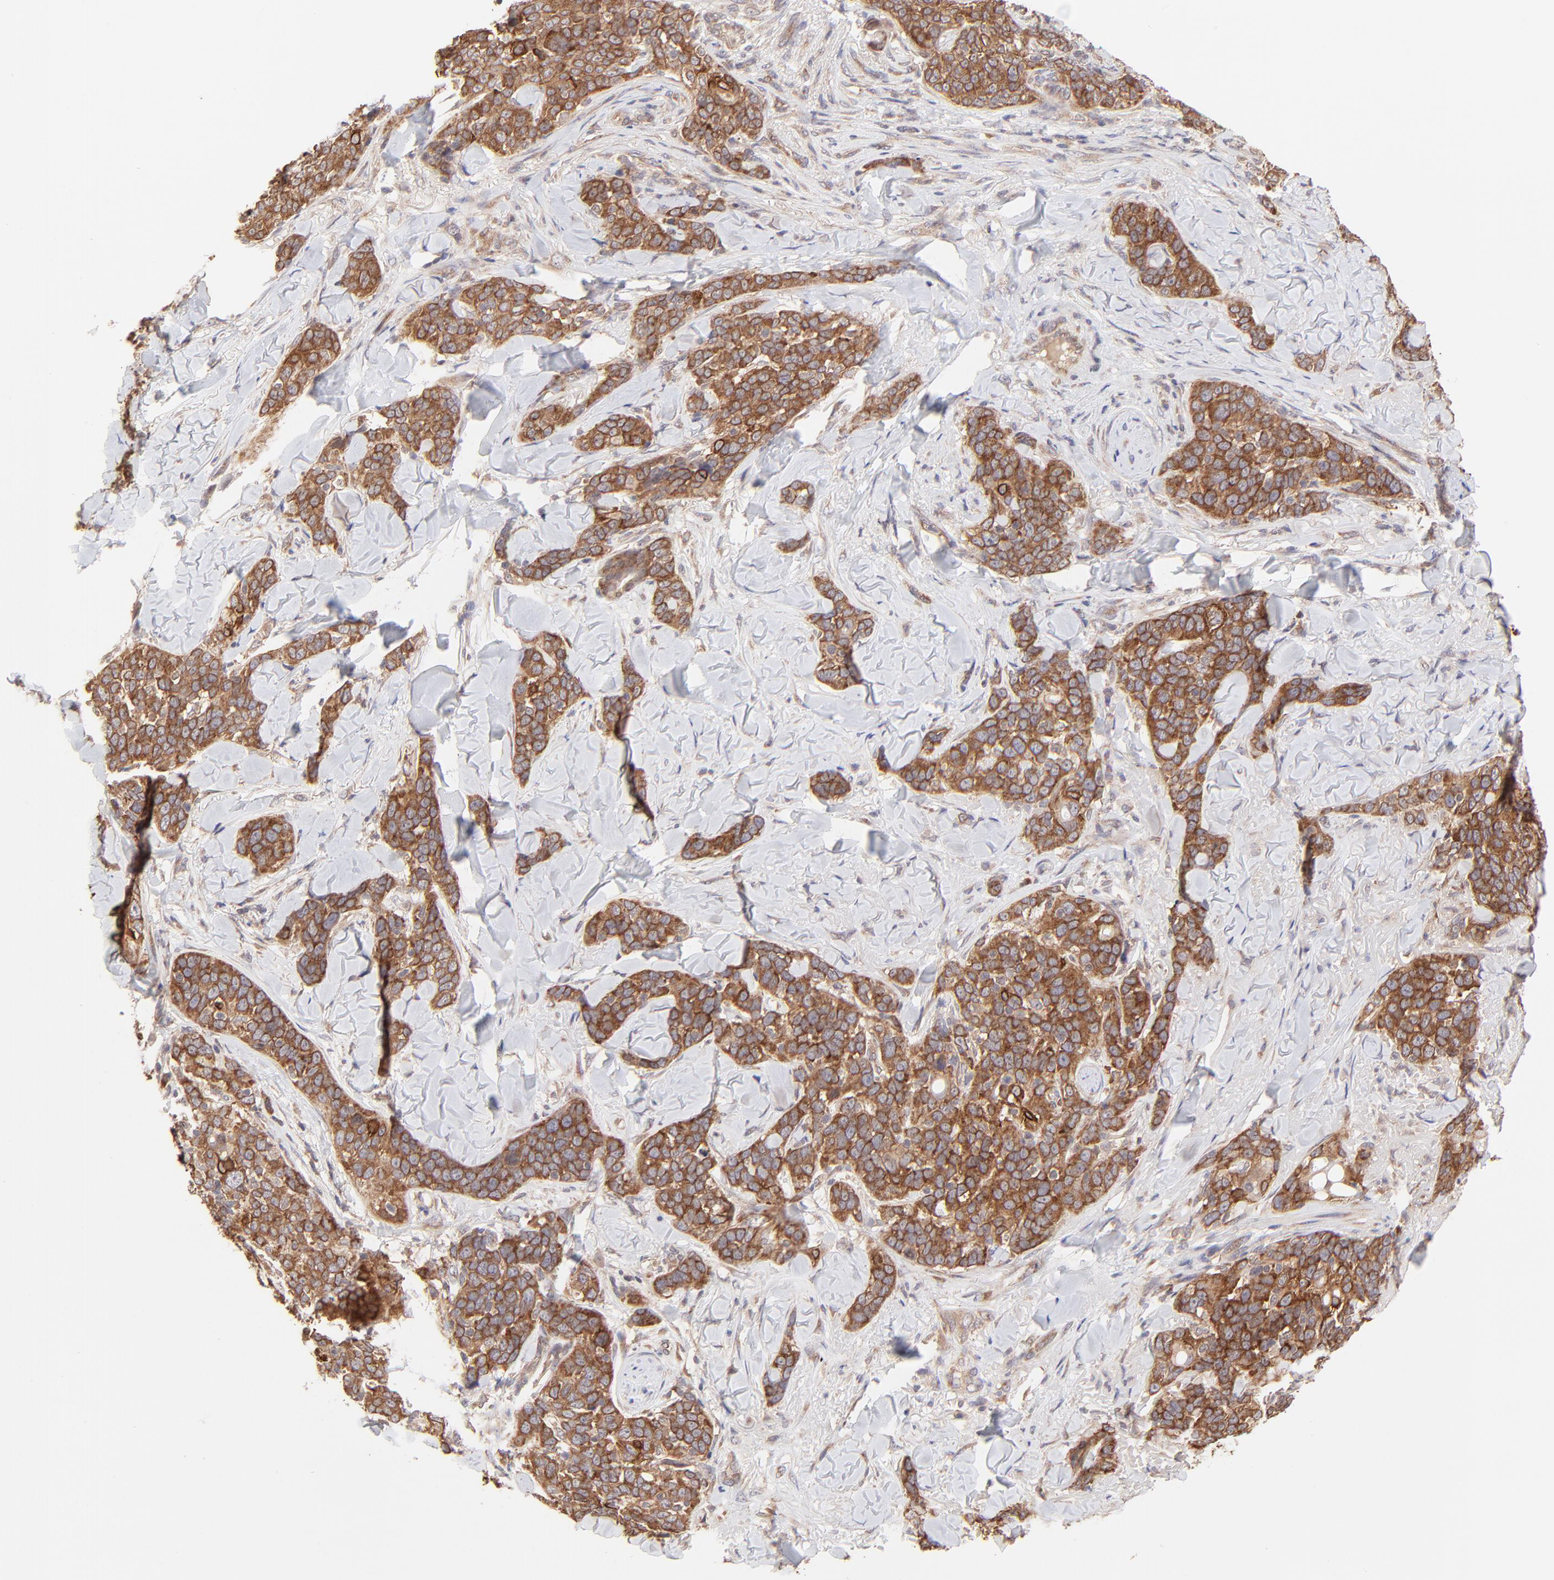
{"staining": {"intensity": "strong", "quantity": ">75%", "location": "cytoplasmic/membranous"}, "tissue": "skin cancer", "cell_type": "Tumor cells", "image_type": "cancer", "snomed": [{"axis": "morphology", "description": "Normal tissue, NOS"}, {"axis": "morphology", "description": "Squamous cell carcinoma, NOS"}, {"axis": "topography", "description": "Skin"}], "caption": "Squamous cell carcinoma (skin) stained for a protein (brown) reveals strong cytoplasmic/membranous positive staining in about >75% of tumor cells.", "gene": "TNRC6B", "patient": {"sex": "female", "age": 83}}